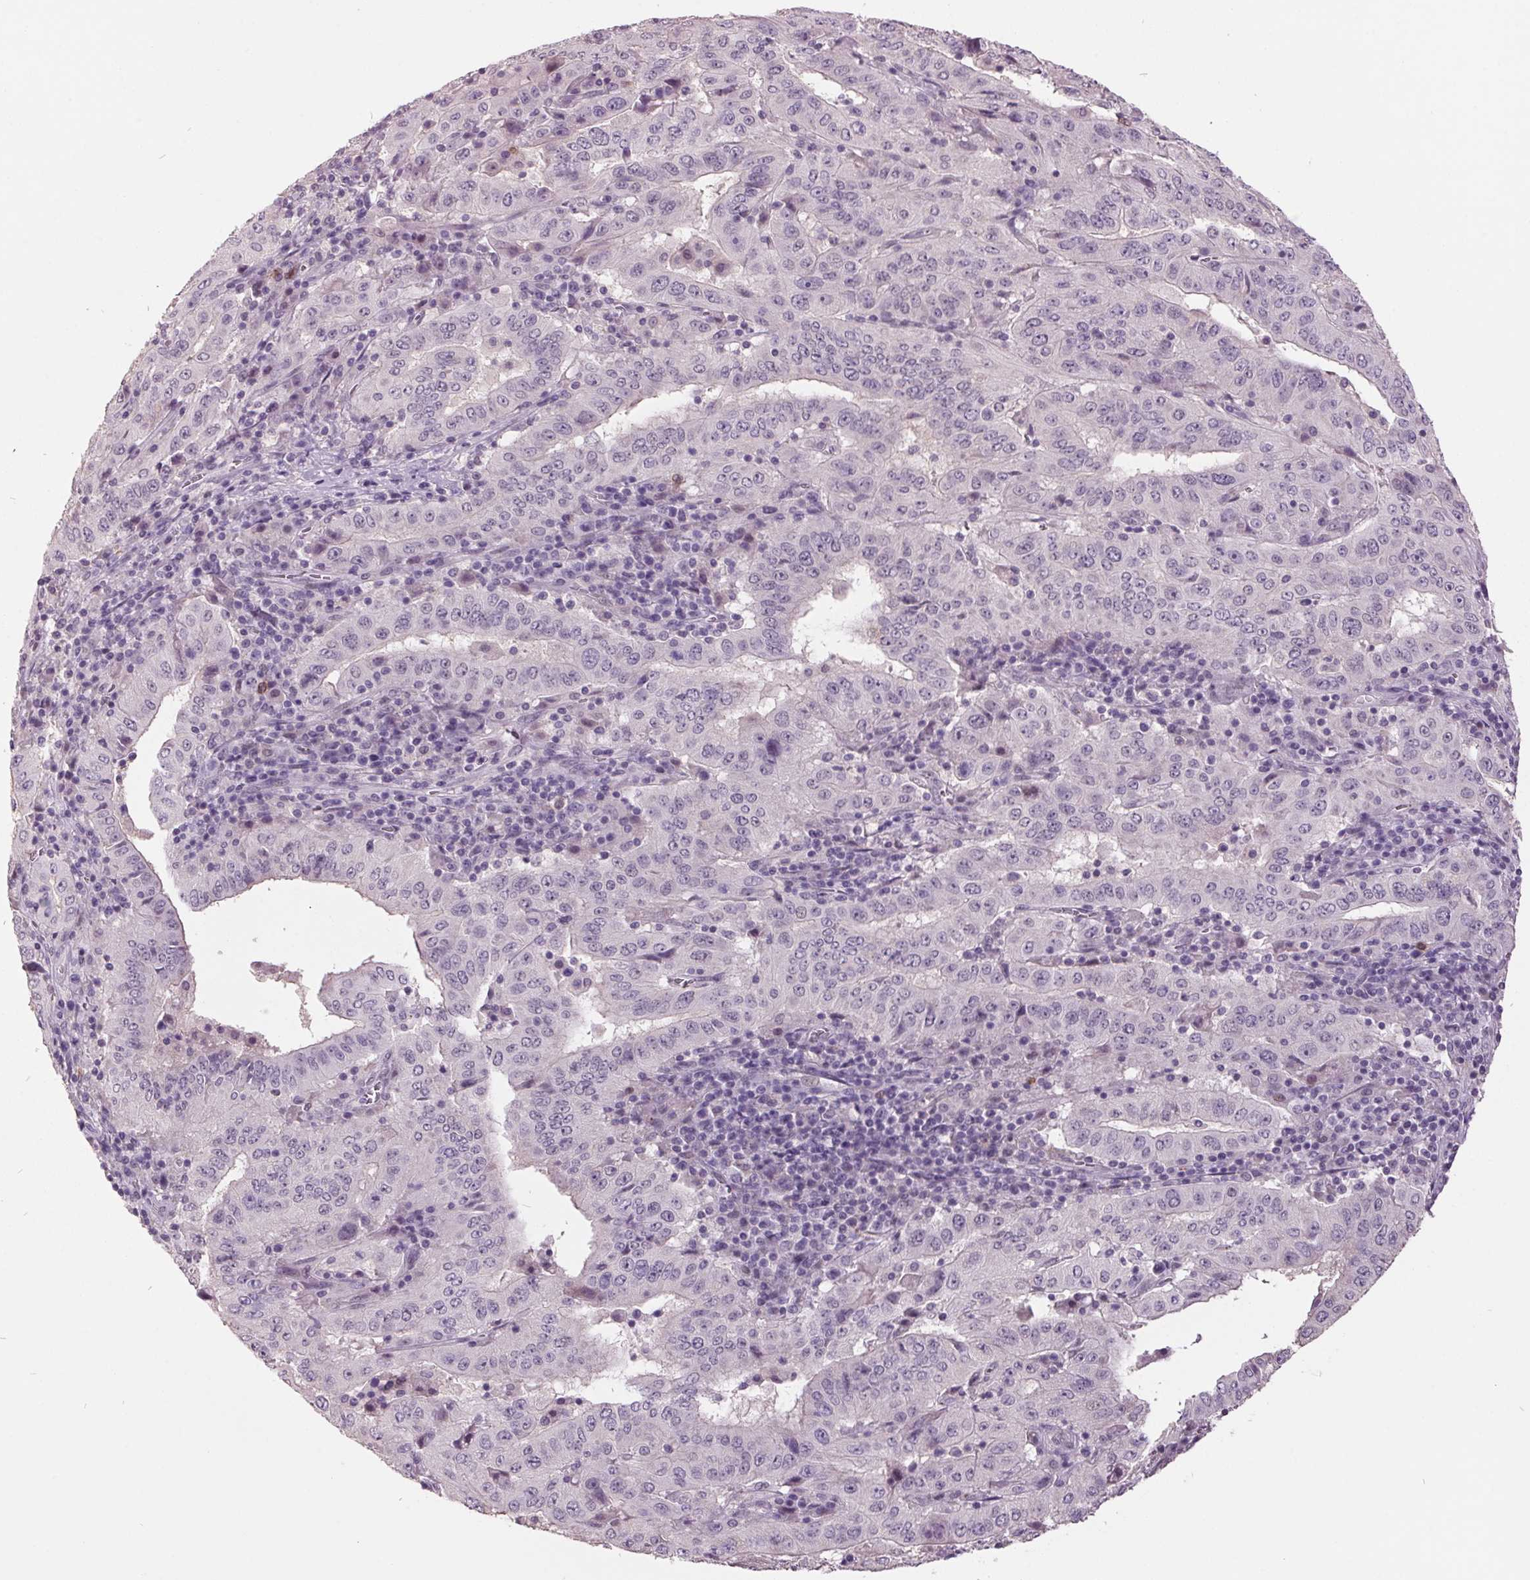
{"staining": {"intensity": "negative", "quantity": "none", "location": "none"}, "tissue": "pancreatic cancer", "cell_type": "Tumor cells", "image_type": "cancer", "snomed": [{"axis": "morphology", "description": "Adenocarcinoma, NOS"}, {"axis": "topography", "description": "Pancreas"}], "caption": "The immunohistochemistry (IHC) photomicrograph has no significant positivity in tumor cells of pancreatic cancer (adenocarcinoma) tissue.", "gene": "C2orf16", "patient": {"sex": "male", "age": 63}}